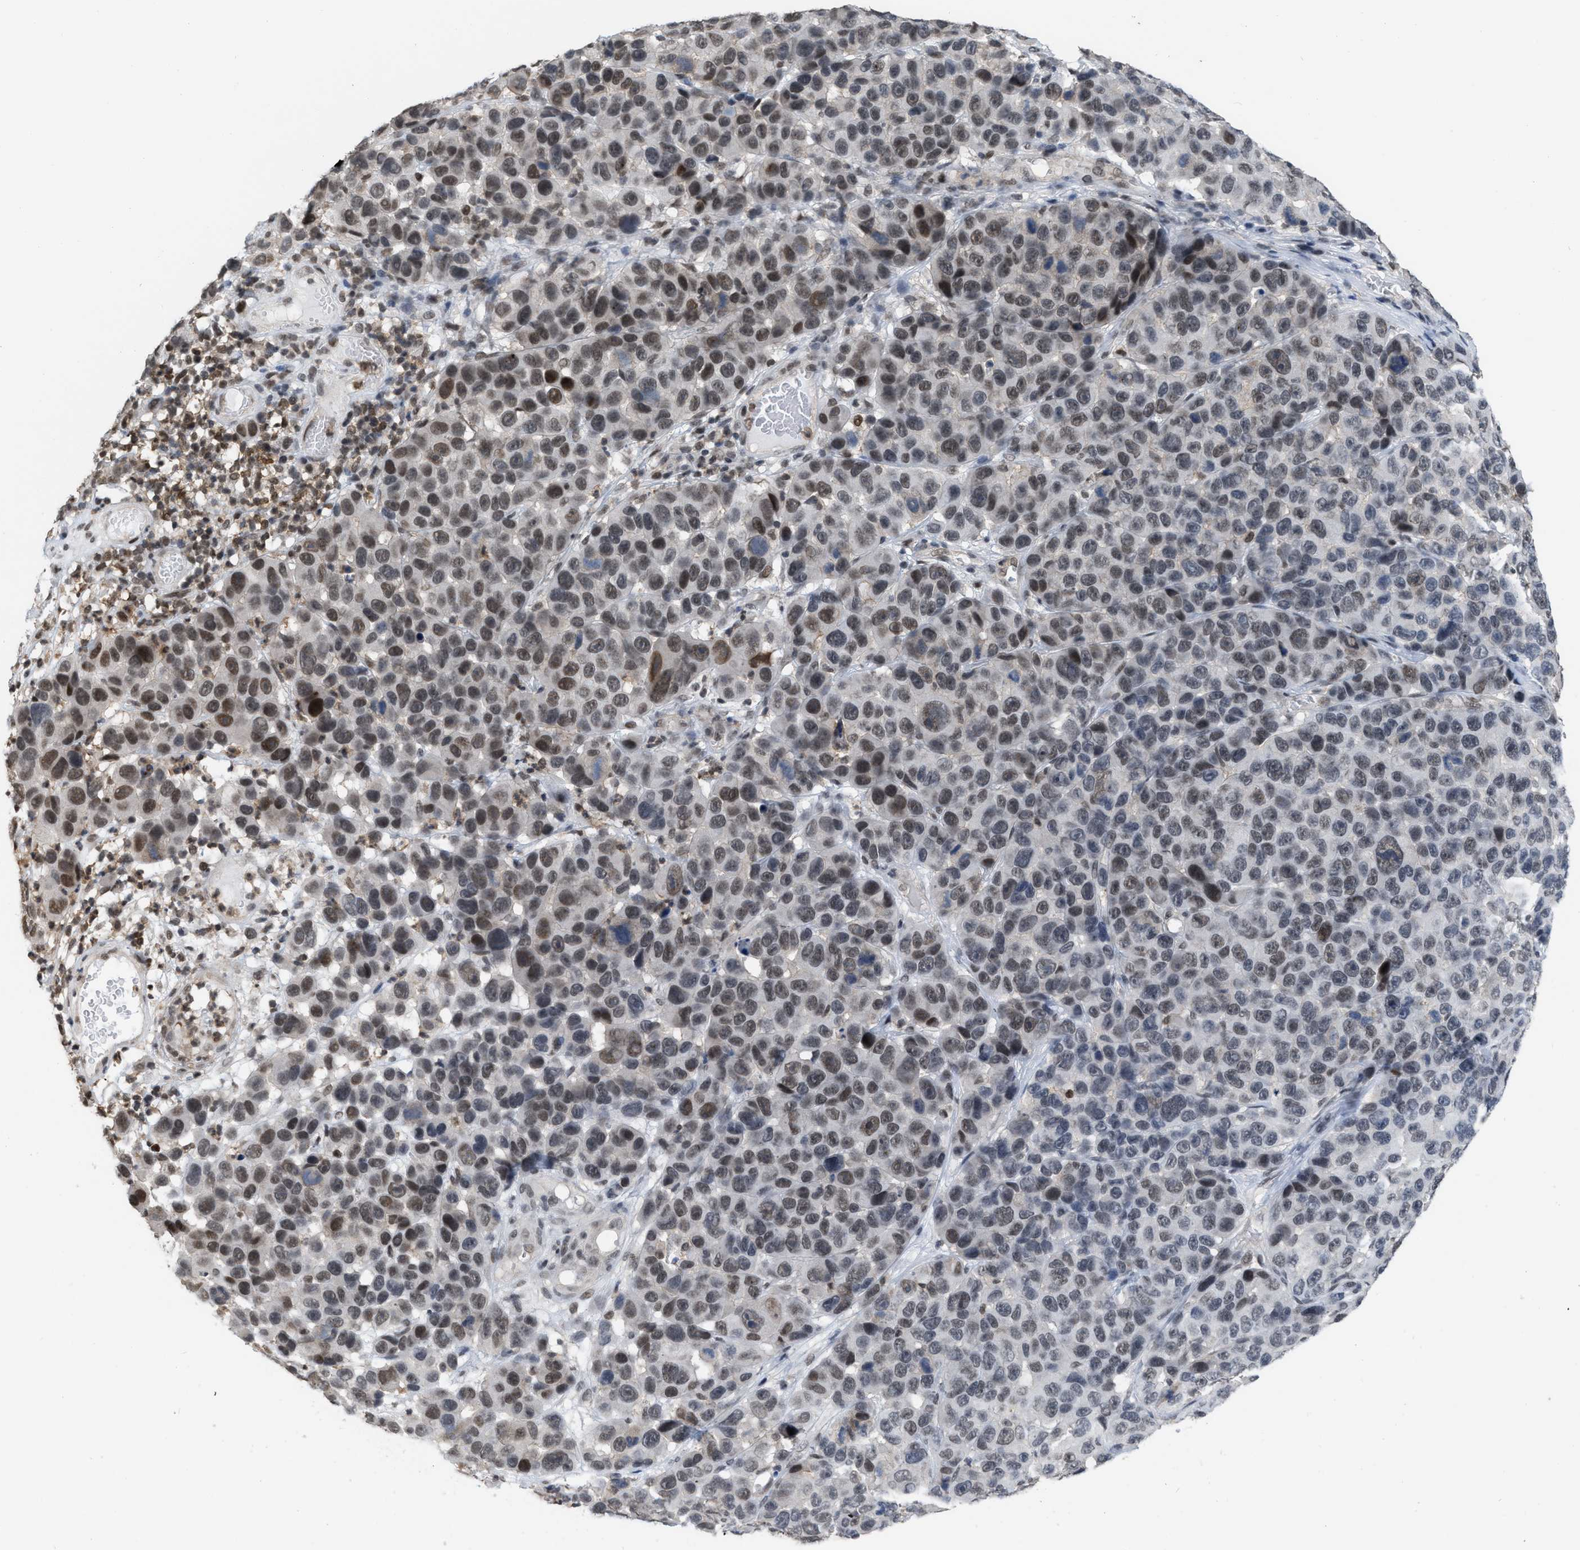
{"staining": {"intensity": "moderate", "quantity": ">75%", "location": "nuclear"}, "tissue": "melanoma", "cell_type": "Tumor cells", "image_type": "cancer", "snomed": [{"axis": "morphology", "description": "Malignant melanoma, NOS"}, {"axis": "topography", "description": "Skin"}], "caption": "Immunohistochemical staining of melanoma shows medium levels of moderate nuclear expression in approximately >75% of tumor cells.", "gene": "BAIAP2L1", "patient": {"sex": "male", "age": 53}}